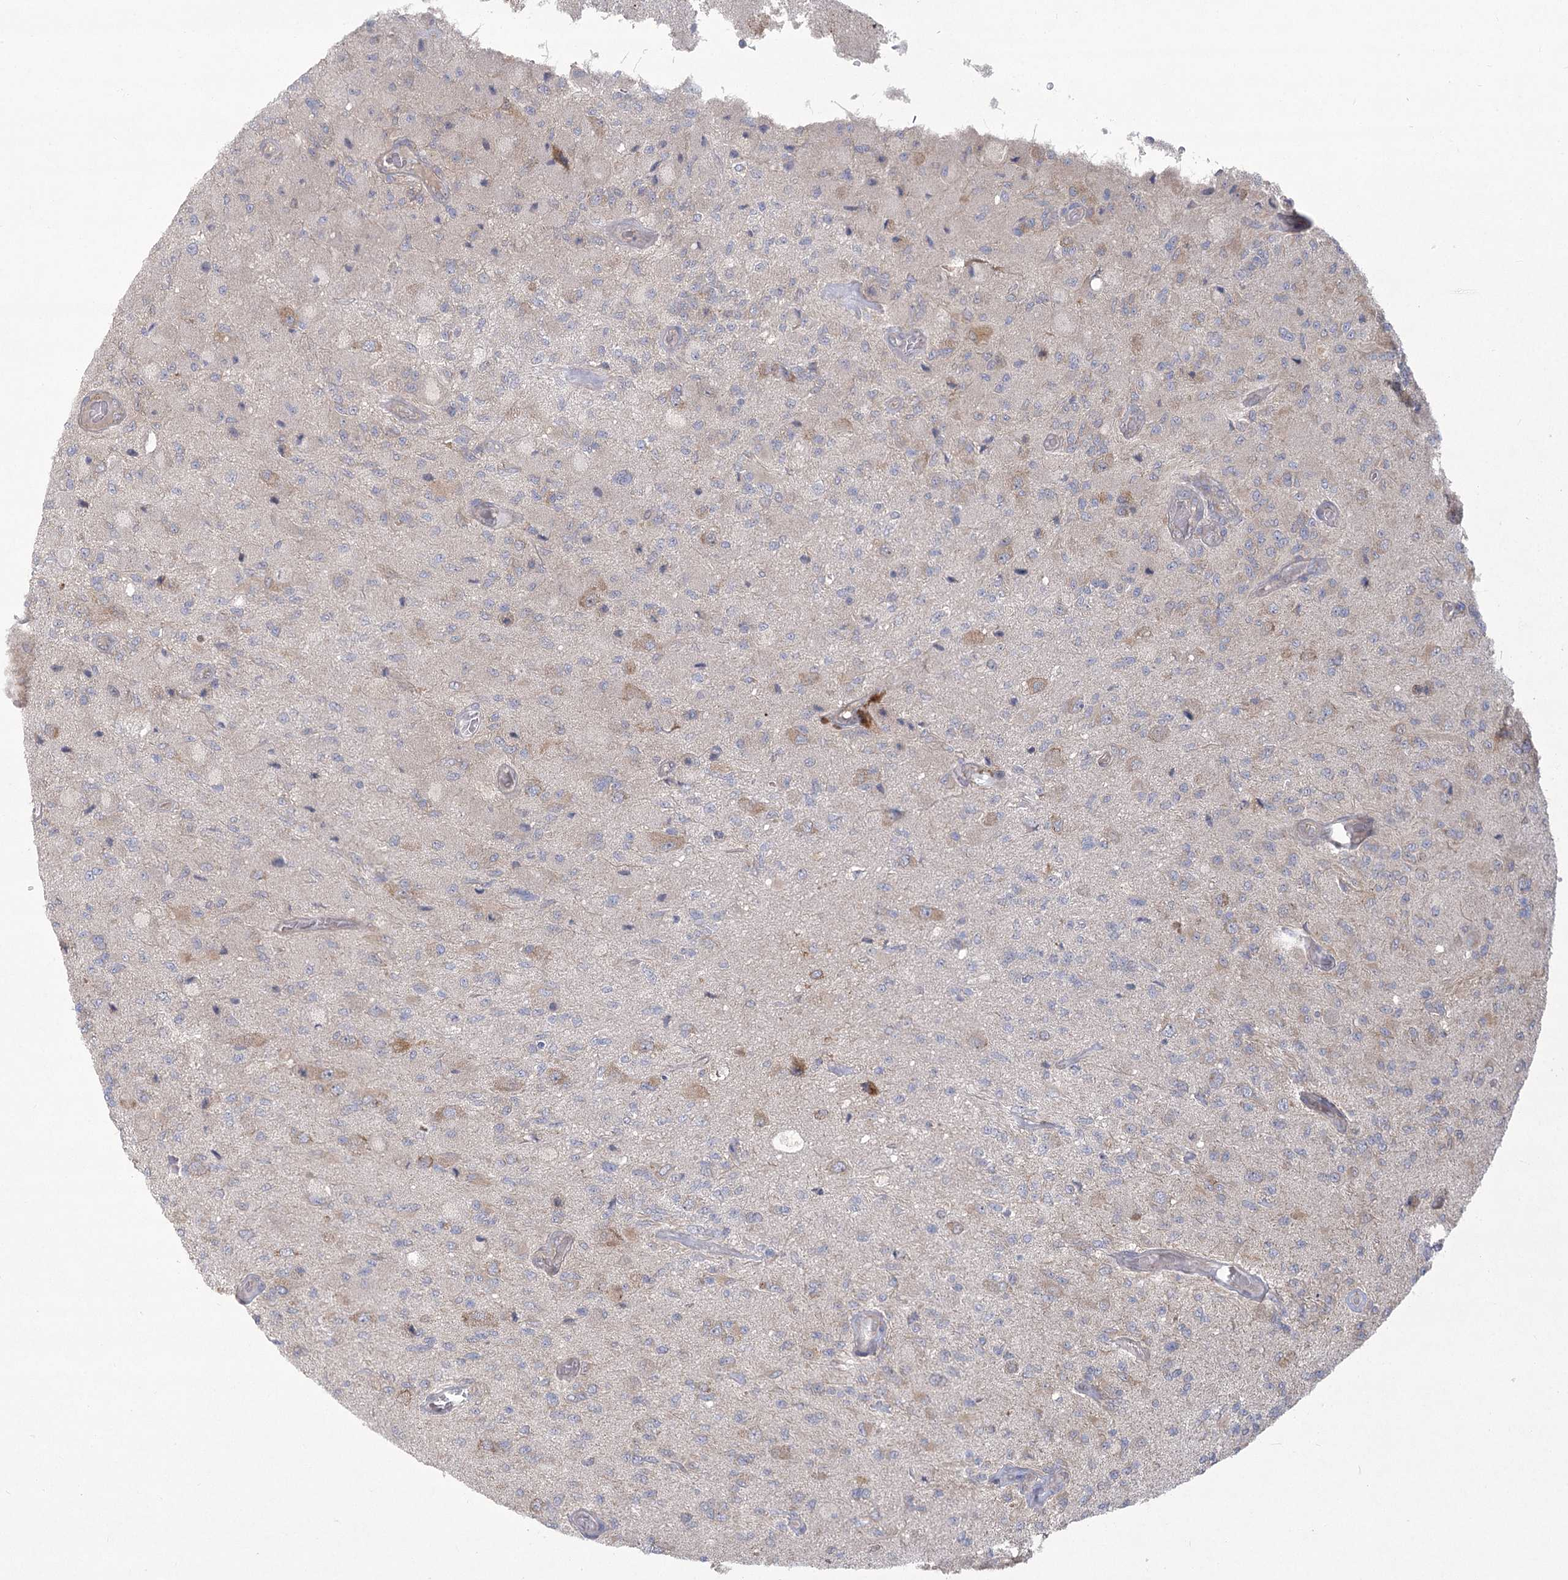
{"staining": {"intensity": "weak", "quantity": "<25%", "location": "cytoplasmic/membranous"}, "tissue": "glioma", "cell_type": "Tumor cells", "image_type": "cancer", "snomed": [{"axis": "morphology", "description": "Normal tissue, NOS"}, {"axis": "morphology", "description": "Glioma, malignant, High grade"}, {"axis": "topography", "description": "Cerebral cortex"}], "caption": "This photomicrograph is of glioma stained with IHC to label a protein in brown with the nuclei are counter-stained blue. There is no positivity in tumor cells.", "gene": "CAMTA1", "patient": {"sex": "male", "age": 77}}